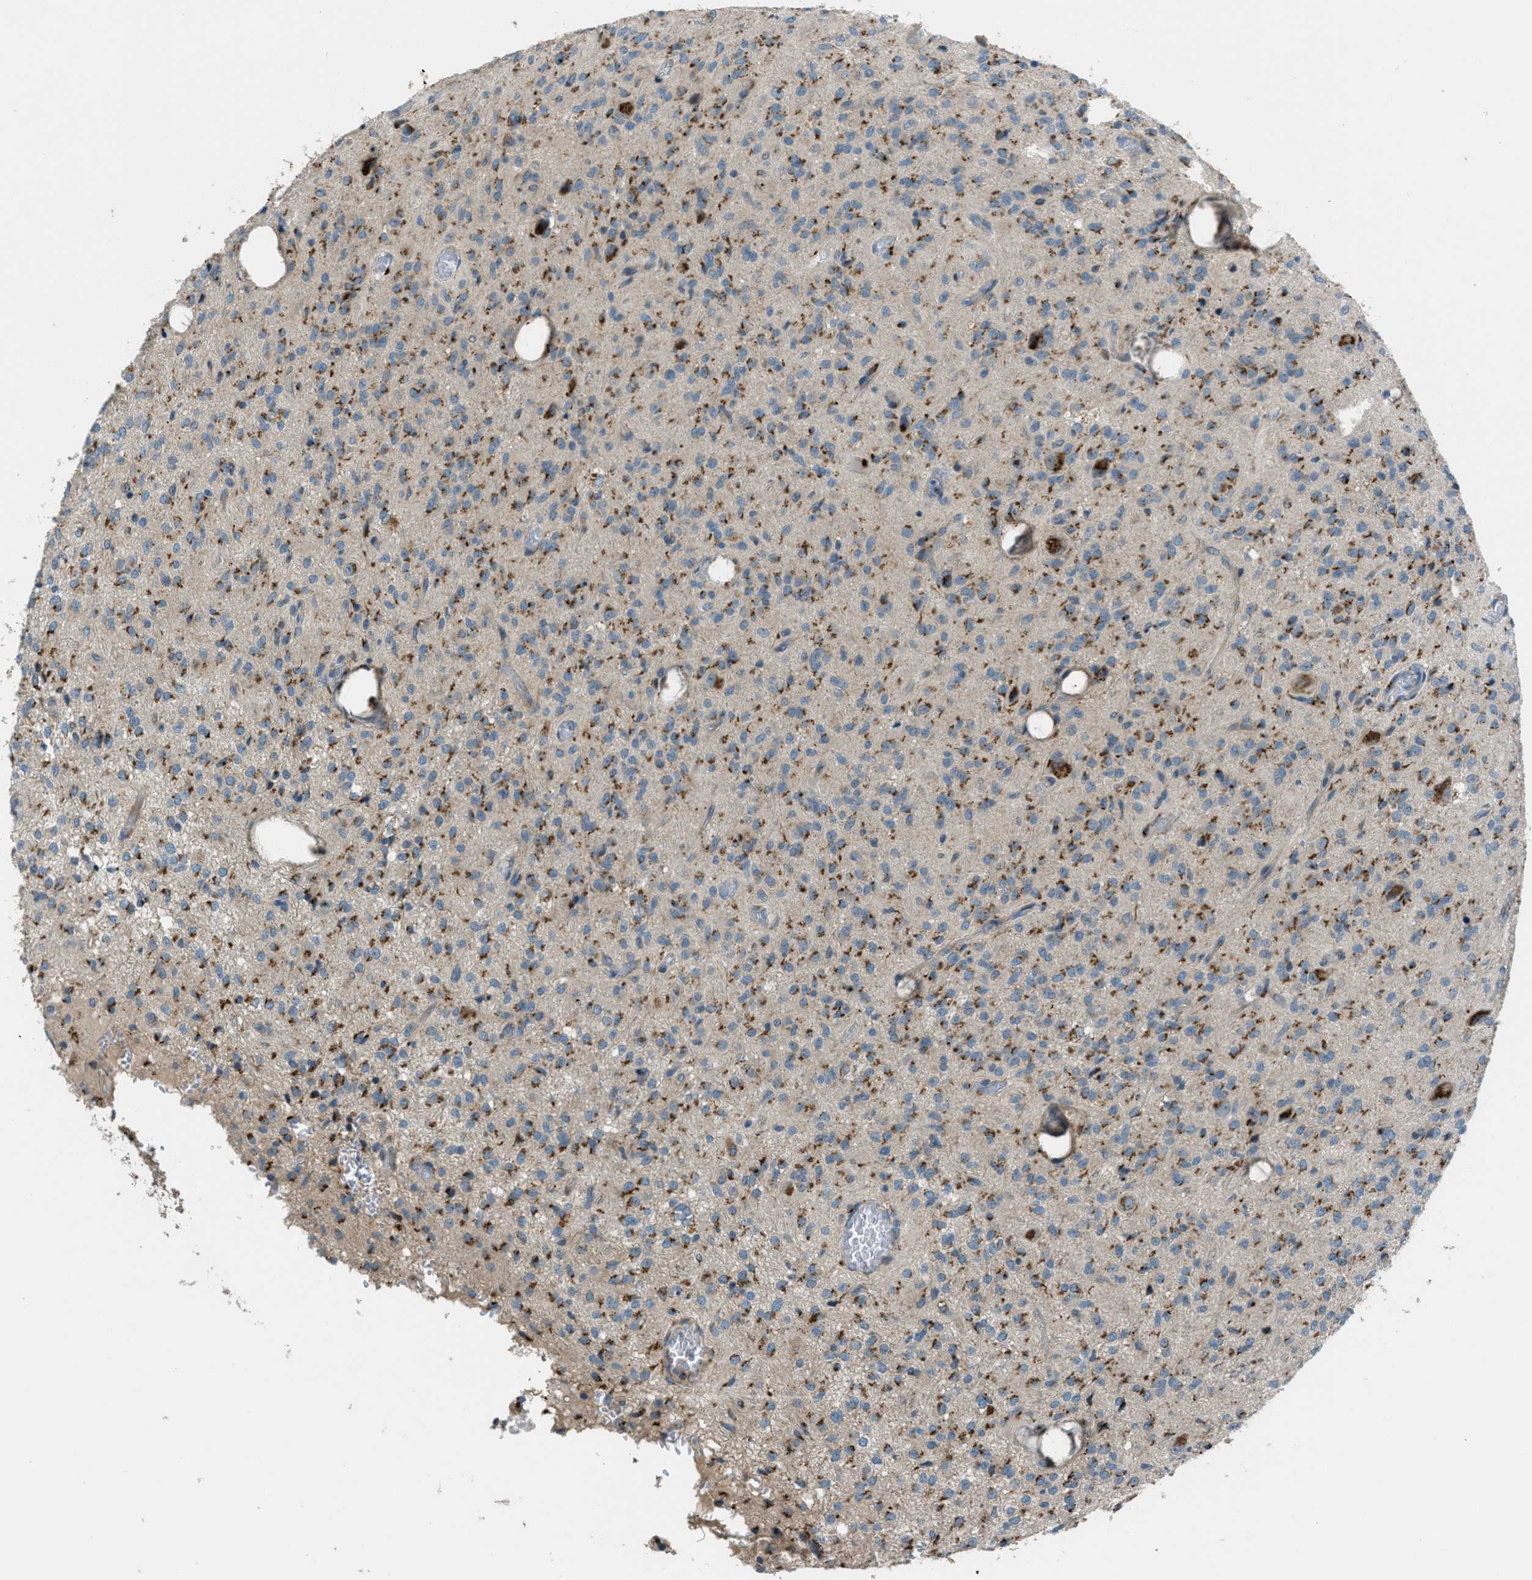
{"staining": {"intensity": "moderate", "quantity": ">75%", "location": "cytoplasmic/membranous"}, "tissue": "glioma", "cell_type": "Tumor cells", "image_type": "cancer", "snomed": [{"axis": "morphology", "description": "Glioma, malignant, High grade"}, {"axis": "topography", "description": "Brain"}], "caption": "Immunohistochemistry staining of high-grade glioma (malignant), which shows medium levels of moderate cytoplasmic/membranous staining in approximately >75% of tumor cells indicating moderate cytoplasmic/membranous protein positivity. The staining was performed using DAB (brown) for protein detection and nuclei were counterstained in hematoxylin (blue).", "gene": "BCKDK", "patient": {"sex": "female", "age": 59}}